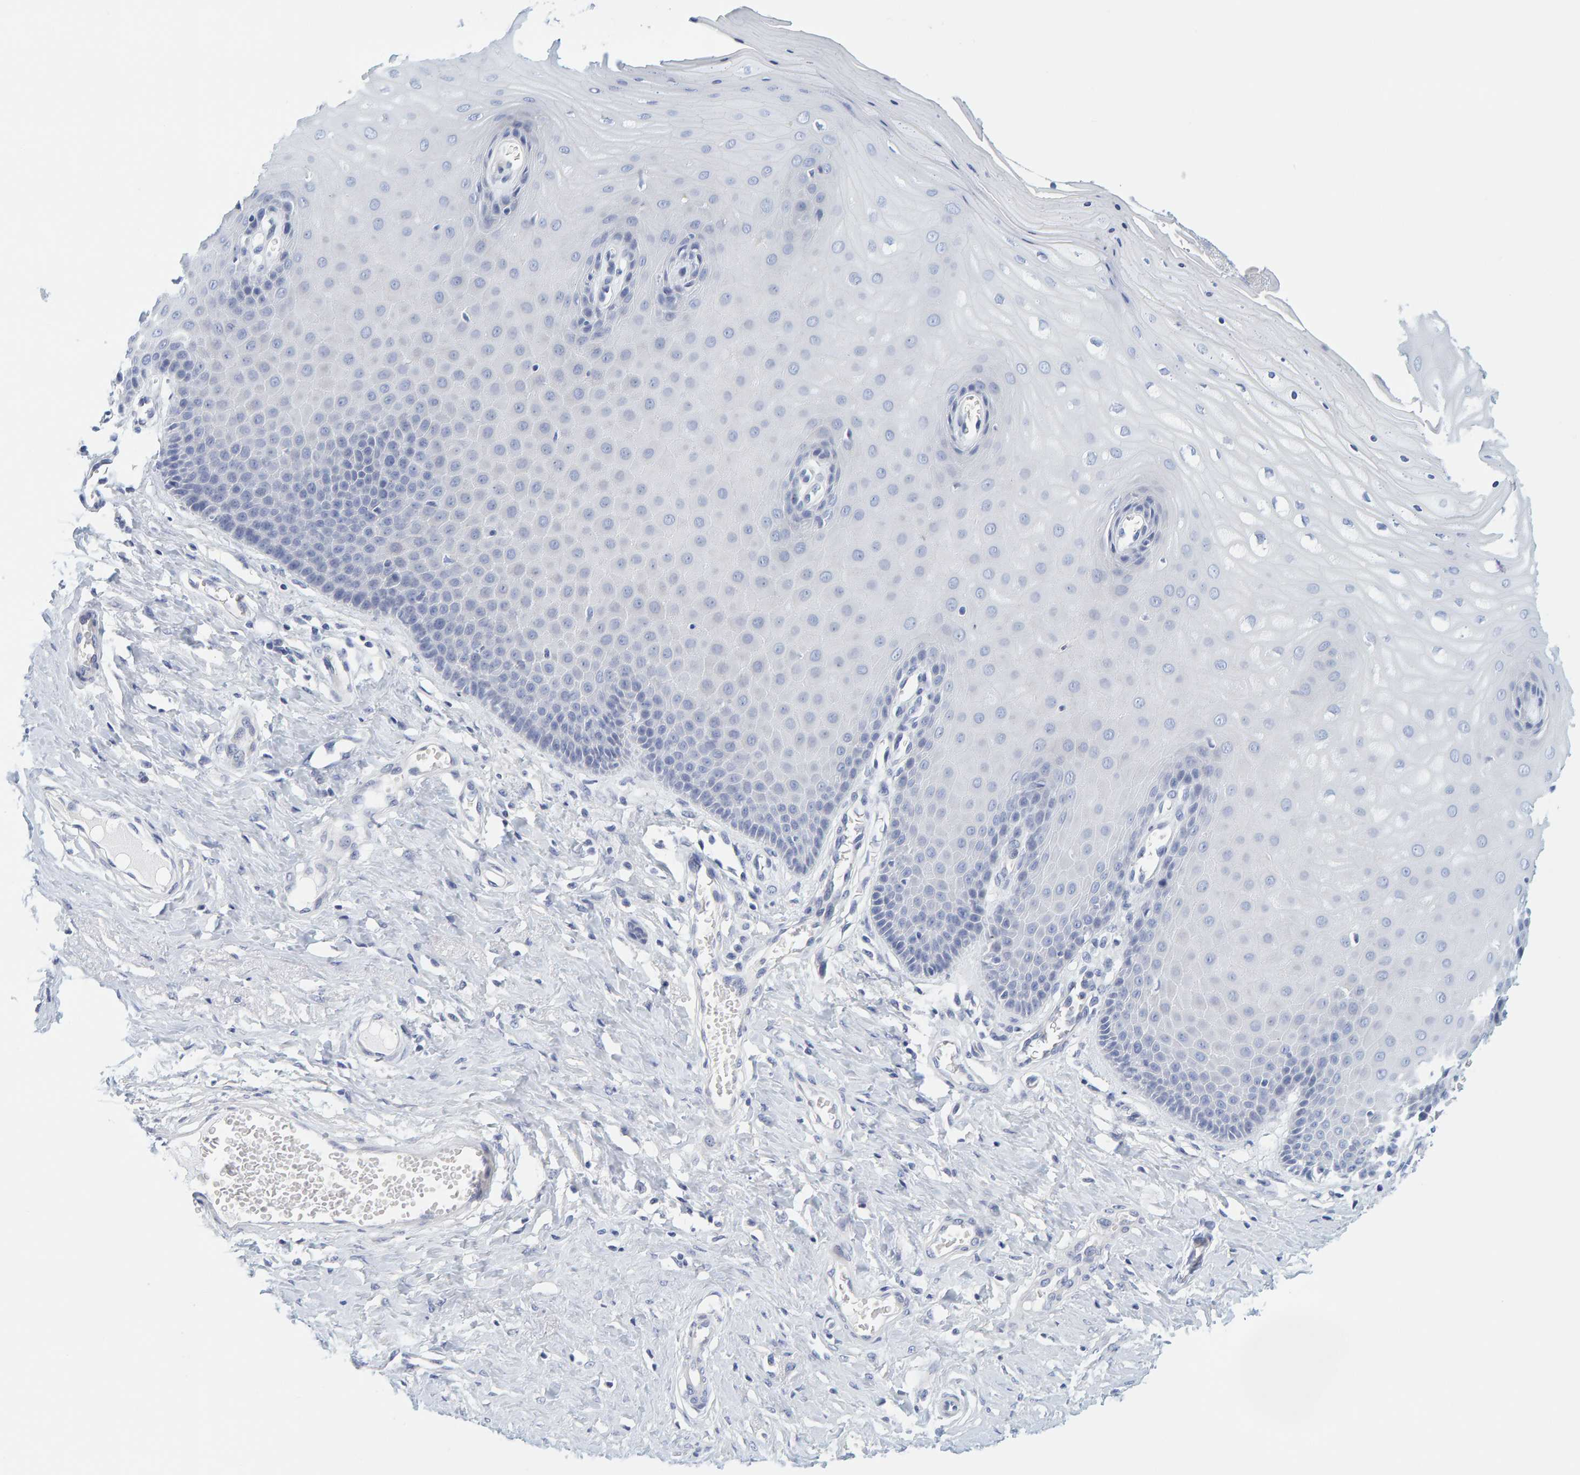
{"staining": {"intensity": "negative", "quantity": "none", "location": "none"}, "tissue": "cervix", "cell_type": "Glandular cells", "image_type": "normal", "snomed": [{"axis": "morphology", "description": "Normal tissue, NOS"}, {"axis": "topography", "description": "Cervix"}], "caption": "IHC of normal human cervix displays no positivity in glandular cells. (DAB IHC, high magnification).", "gene": "MOG", "patient": {"sex": "female", "age": 55}}